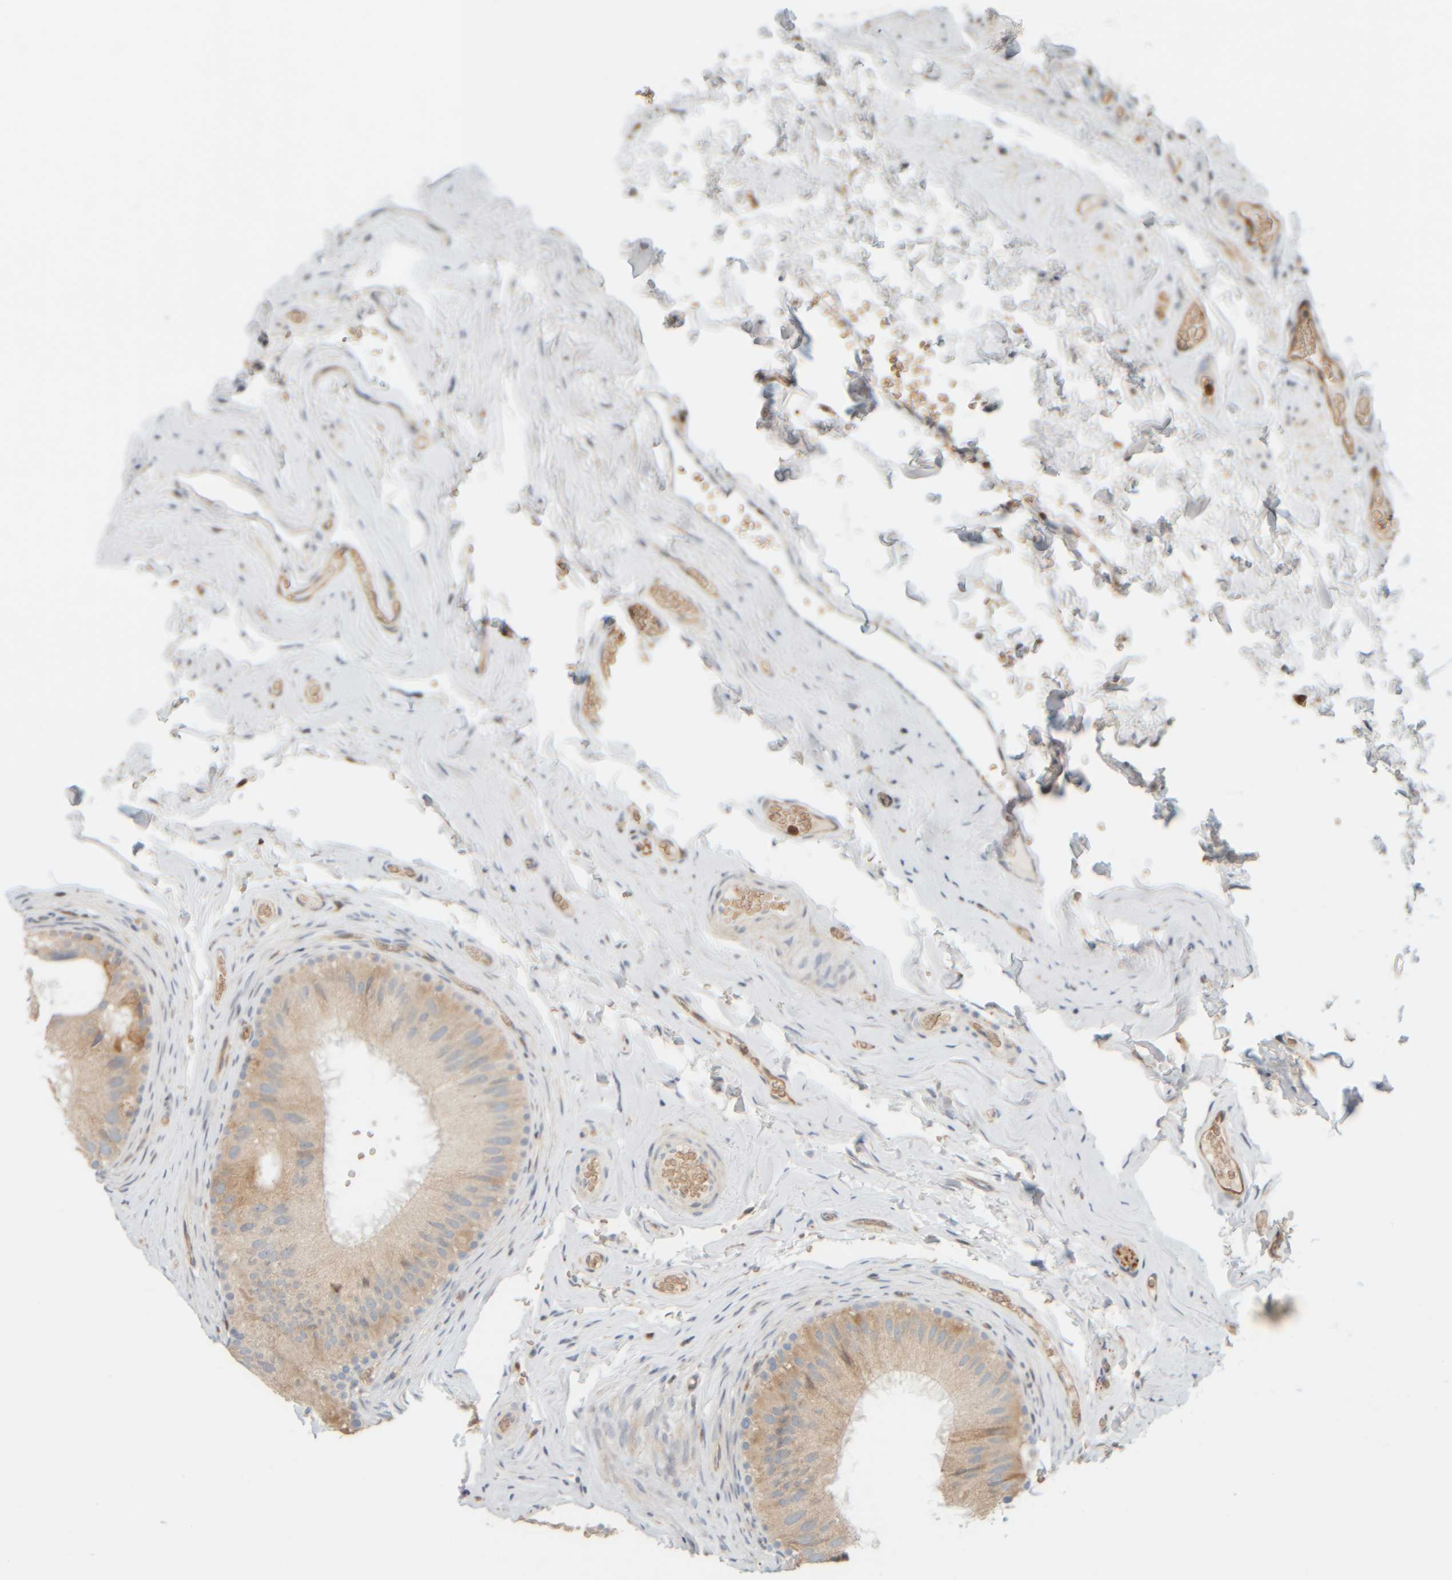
{"staining": {"intensity": "weak", "quantity": "25%-75%", "location": "cytoplasmic/membranous"}, "tissue": "epididymis", "cell_type": "Glandular cells", "image_type": "normal", "snomed": [{"axis": "morphology", "description": "Normal tissue, NOS"}, {"axis": "topography", "description": "Vascular tissue"}, {"axis": "topography", "description": "Epididymis"}], "caption": "Immunohistochemical staining of normal epididymis displays low levels of weak cytoplasmic/membranous positivity in approximately 25%-75% of glandular cells. The protein is stained brown, and the nuclei are stained in blue (DAB IHC with brightfield microscopy, high magnification).", "gene": "AARSD1", "patient": {"sex": "male", "age": 49}}